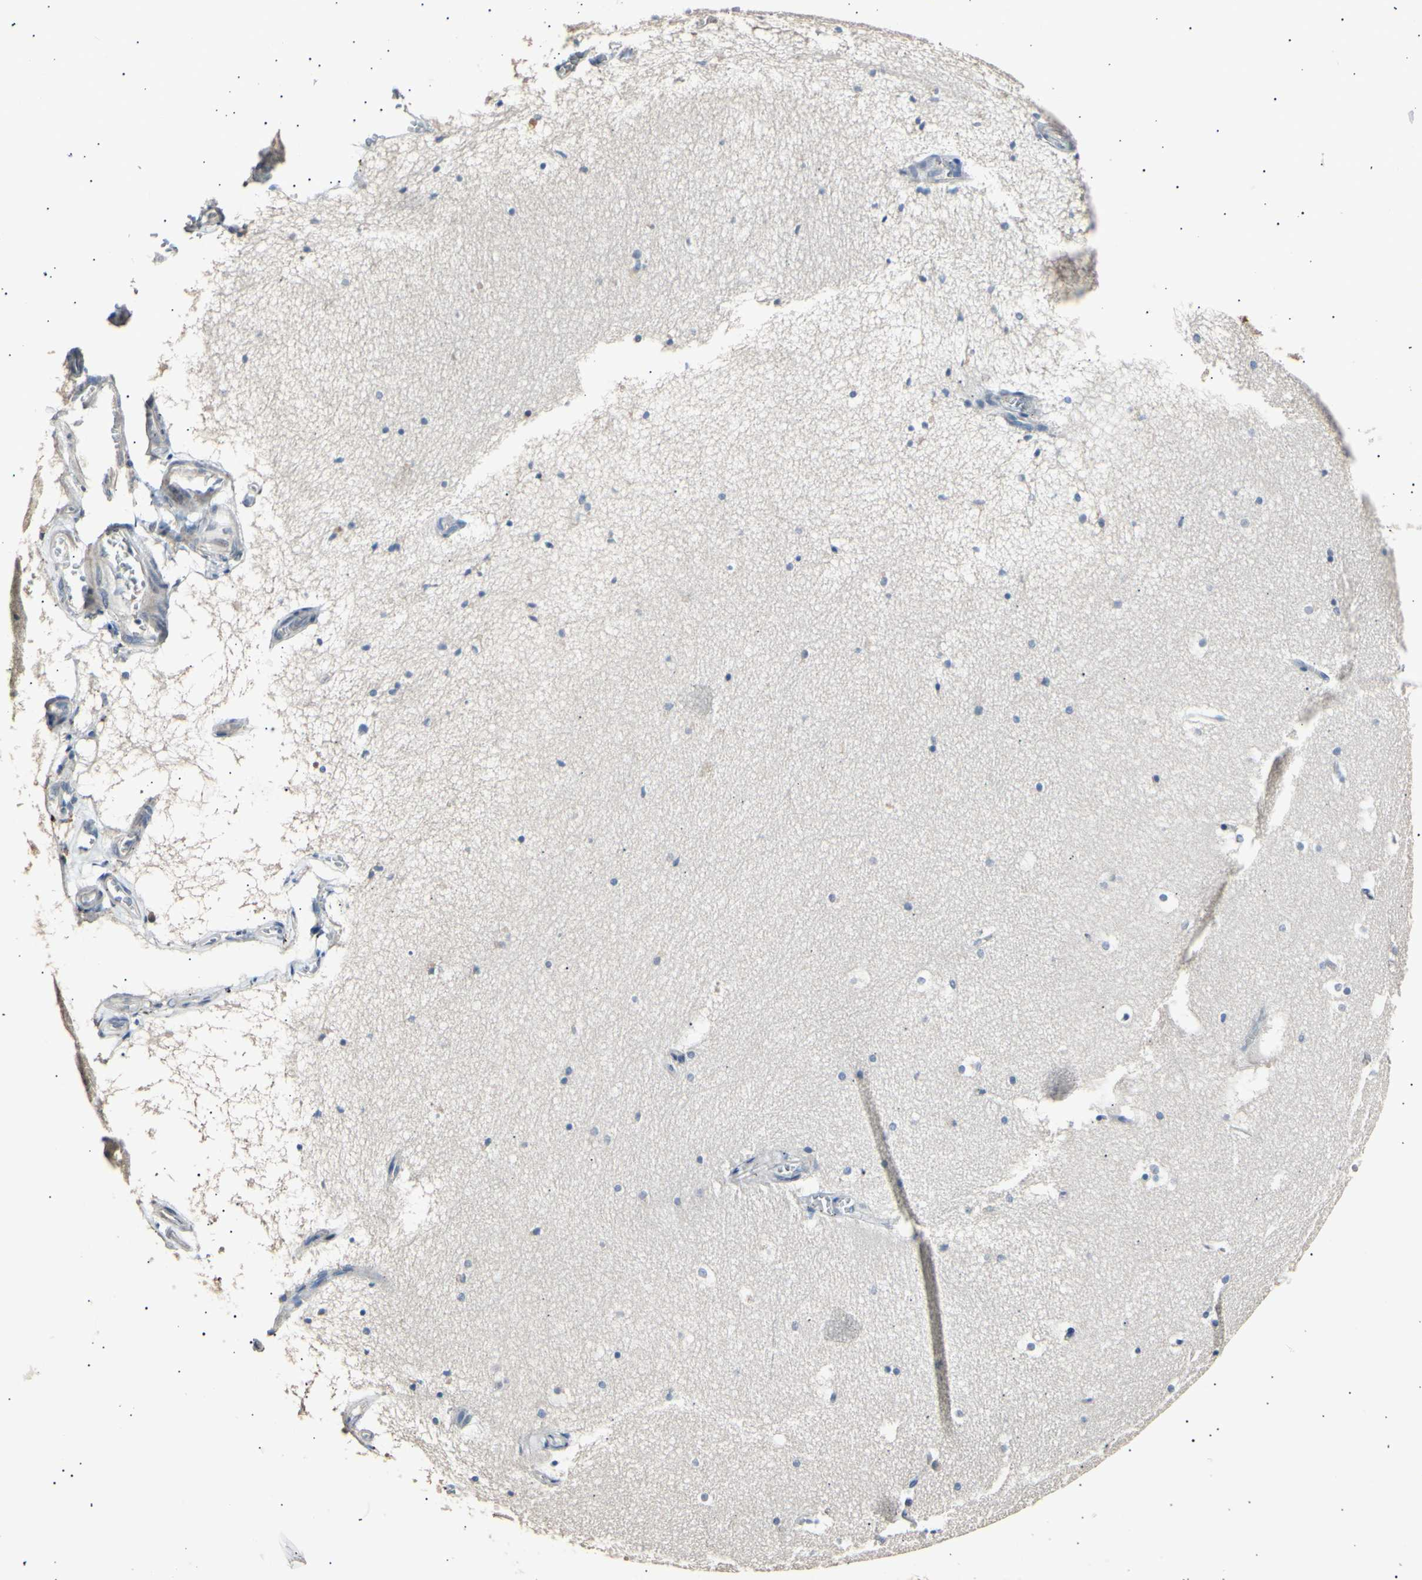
{"staining": {"intensity": "negative", "quantity": "none", "location": "none"}, "tissue": "hippocampus", "cell_type": "Glial cells", "image_type": "normal", "snomed": [{"axis": "morphology", "description": "Normal tissue, NOS"}, {"axis": "topography", "description": "Hippocampus"}], "caption": "Immunohistochemistry of unremarkable hippocampus demonstrates no staining in glial cells. Brightfield microscopy of immunohistochemistry (IHC) stained with DAB (3,3'-diaminobenzidine) (brown) and hematoxylin (blue), captured at high magnification.", "gene": "LDLR", "patient": {"sex": "male", "age": 45}}